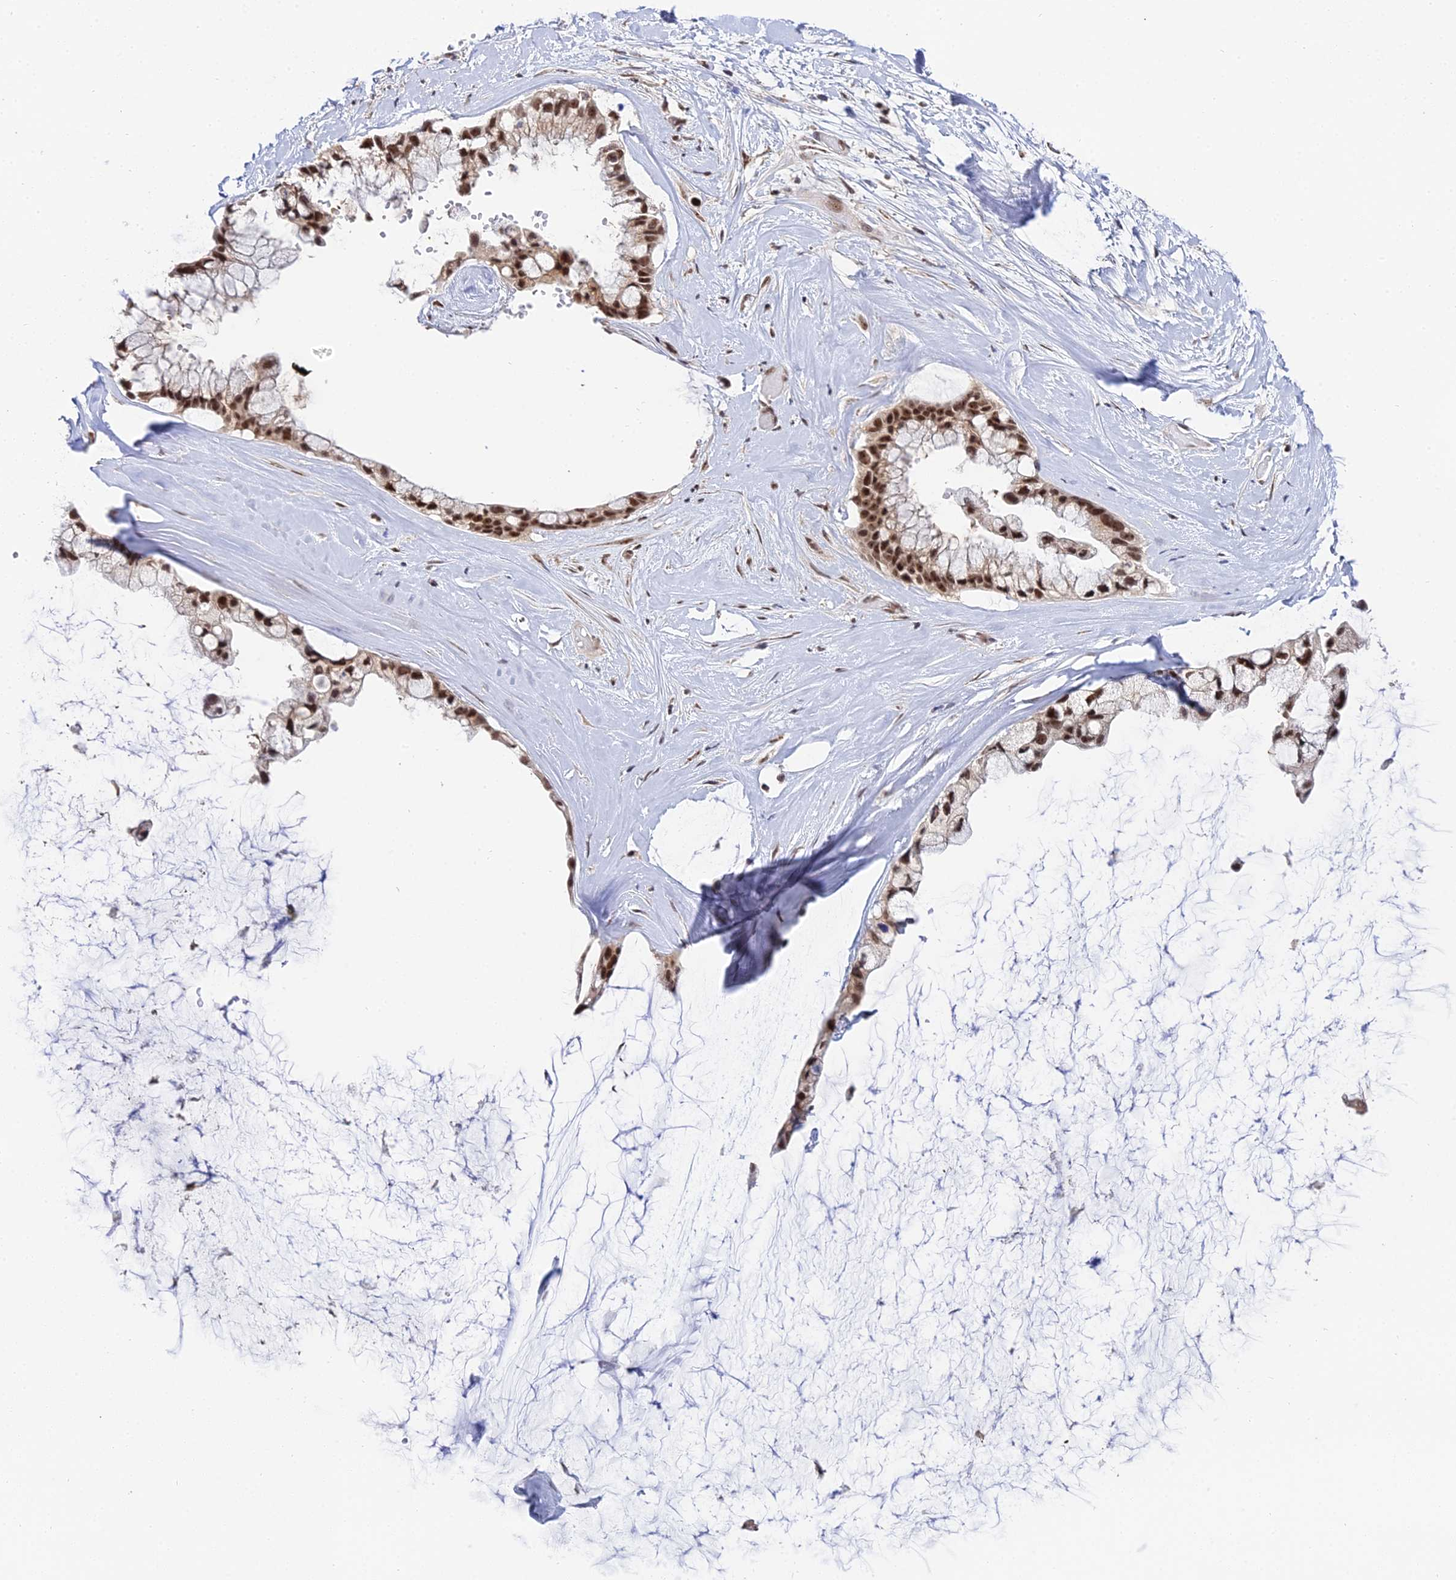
{"staining": {"intensity": "strong", "quantity": ">75%", "location": "nuclear"}, "tissue": "ovarian cancer", "cell_type": "Tumor cells", "image_type": "cancer", "snomed": [{"axis": "morphology", "description": "Cystadenocarcinoma, mucinous, NOS"}, {"axis": "topography", "description": "Ovary"}], "caption": "A high-resolution image shows IHC staining of ovarian cancer, which exhibits strong nuclear expression in approximately >75% of tumor cells. The protein of interest is shown in brown color, while the nuclei are stained blue.", "gene": "EXOSC3", "patient": {"sex": "female", "age": 39}}